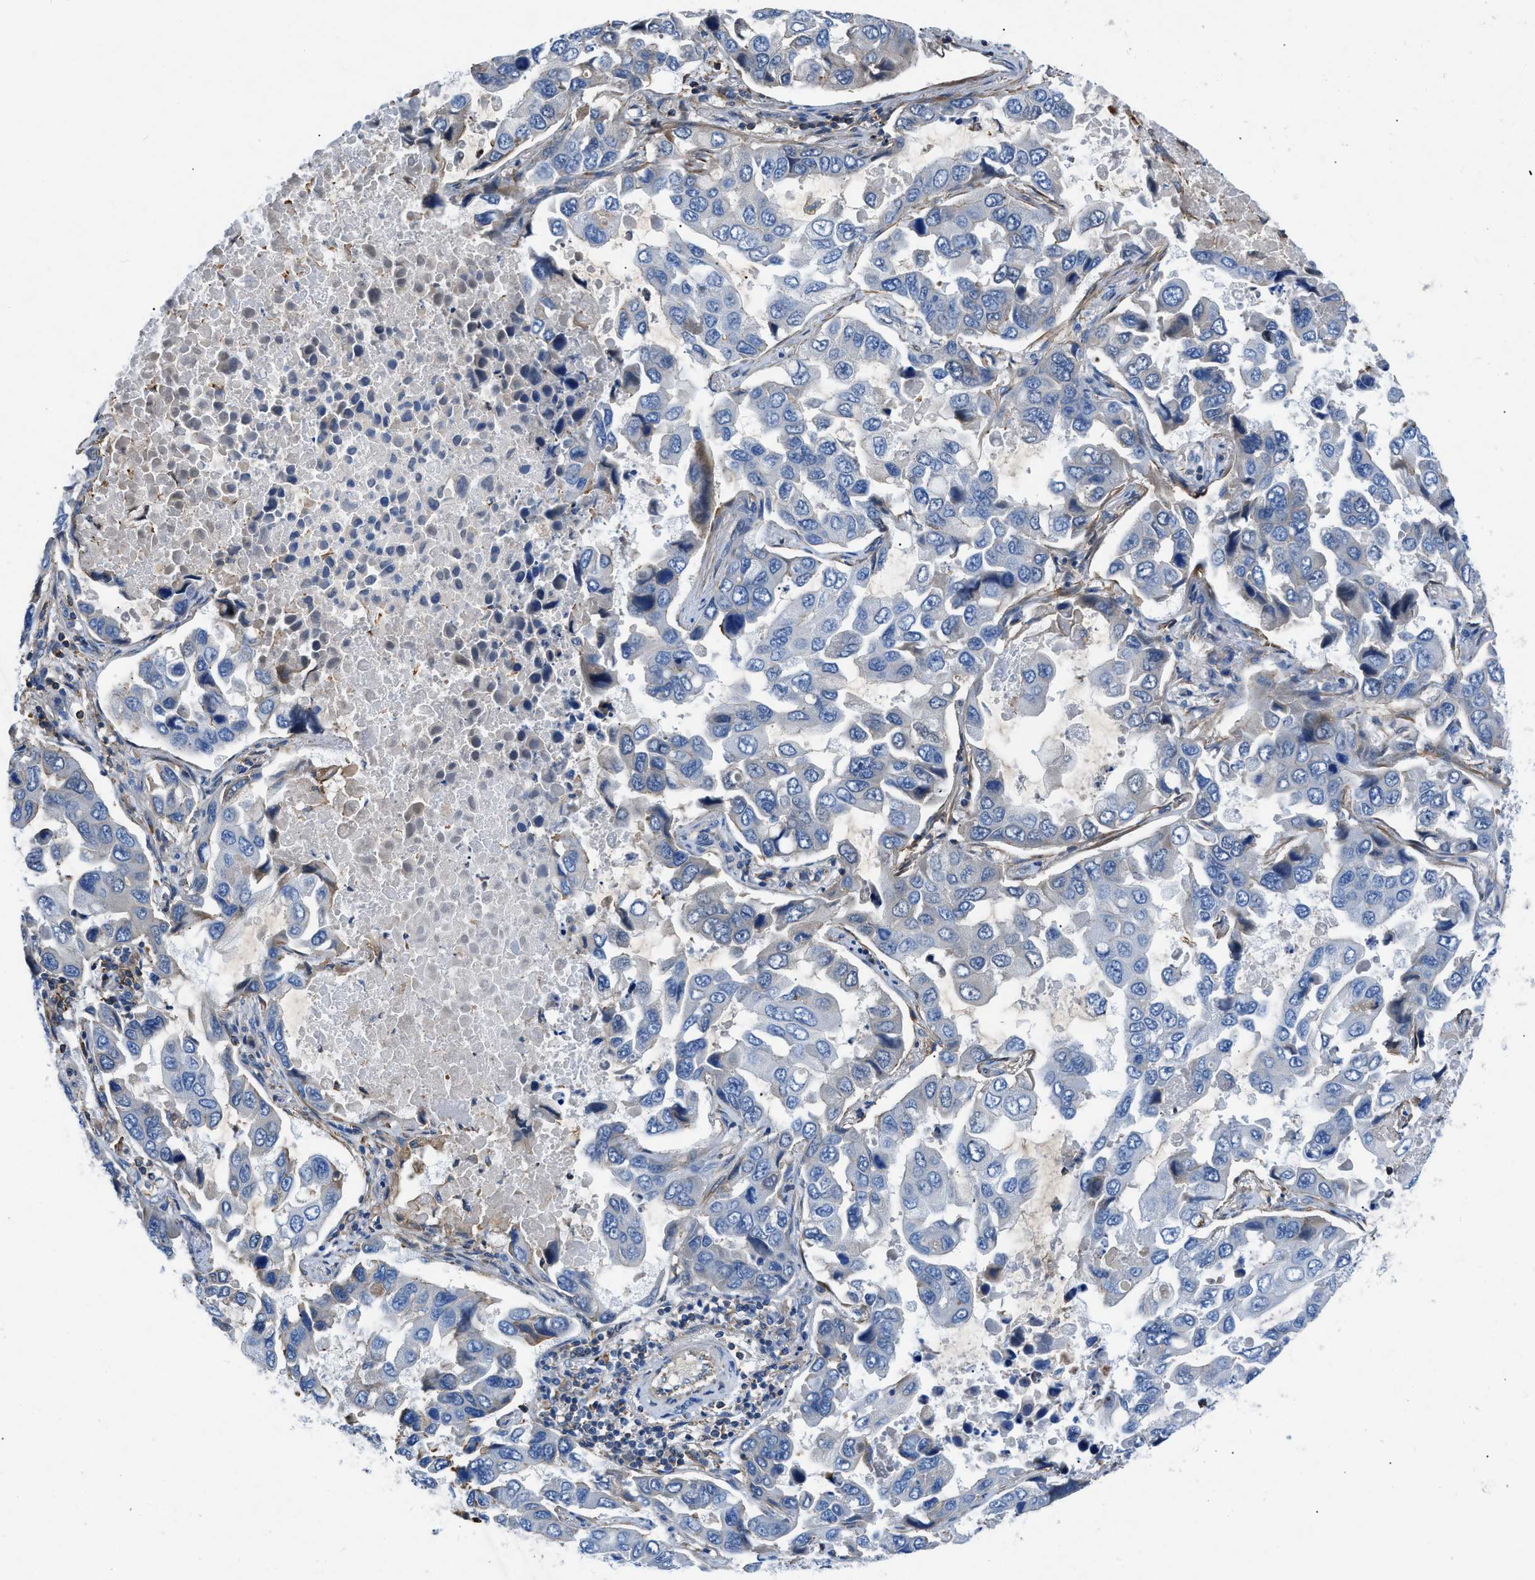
{"staining": {"intensity": "negative", "quantity": "none", "location": "none"}, "tissue": "lung cancer", "cell_type": "Tumor cells", "image_type": "cancer", "snomed": [{"axis": "morphology", "description": "Adenocarcinoma, NOS"}, {"axis": "topography", "description": "Lung"}], "caption": "Protein analysis of adenocarcinoma (lung) shows no significant expression in tumor cells.", "gene": "ATP6V0D1", "patient": {"sex": "male", "age": 64}}